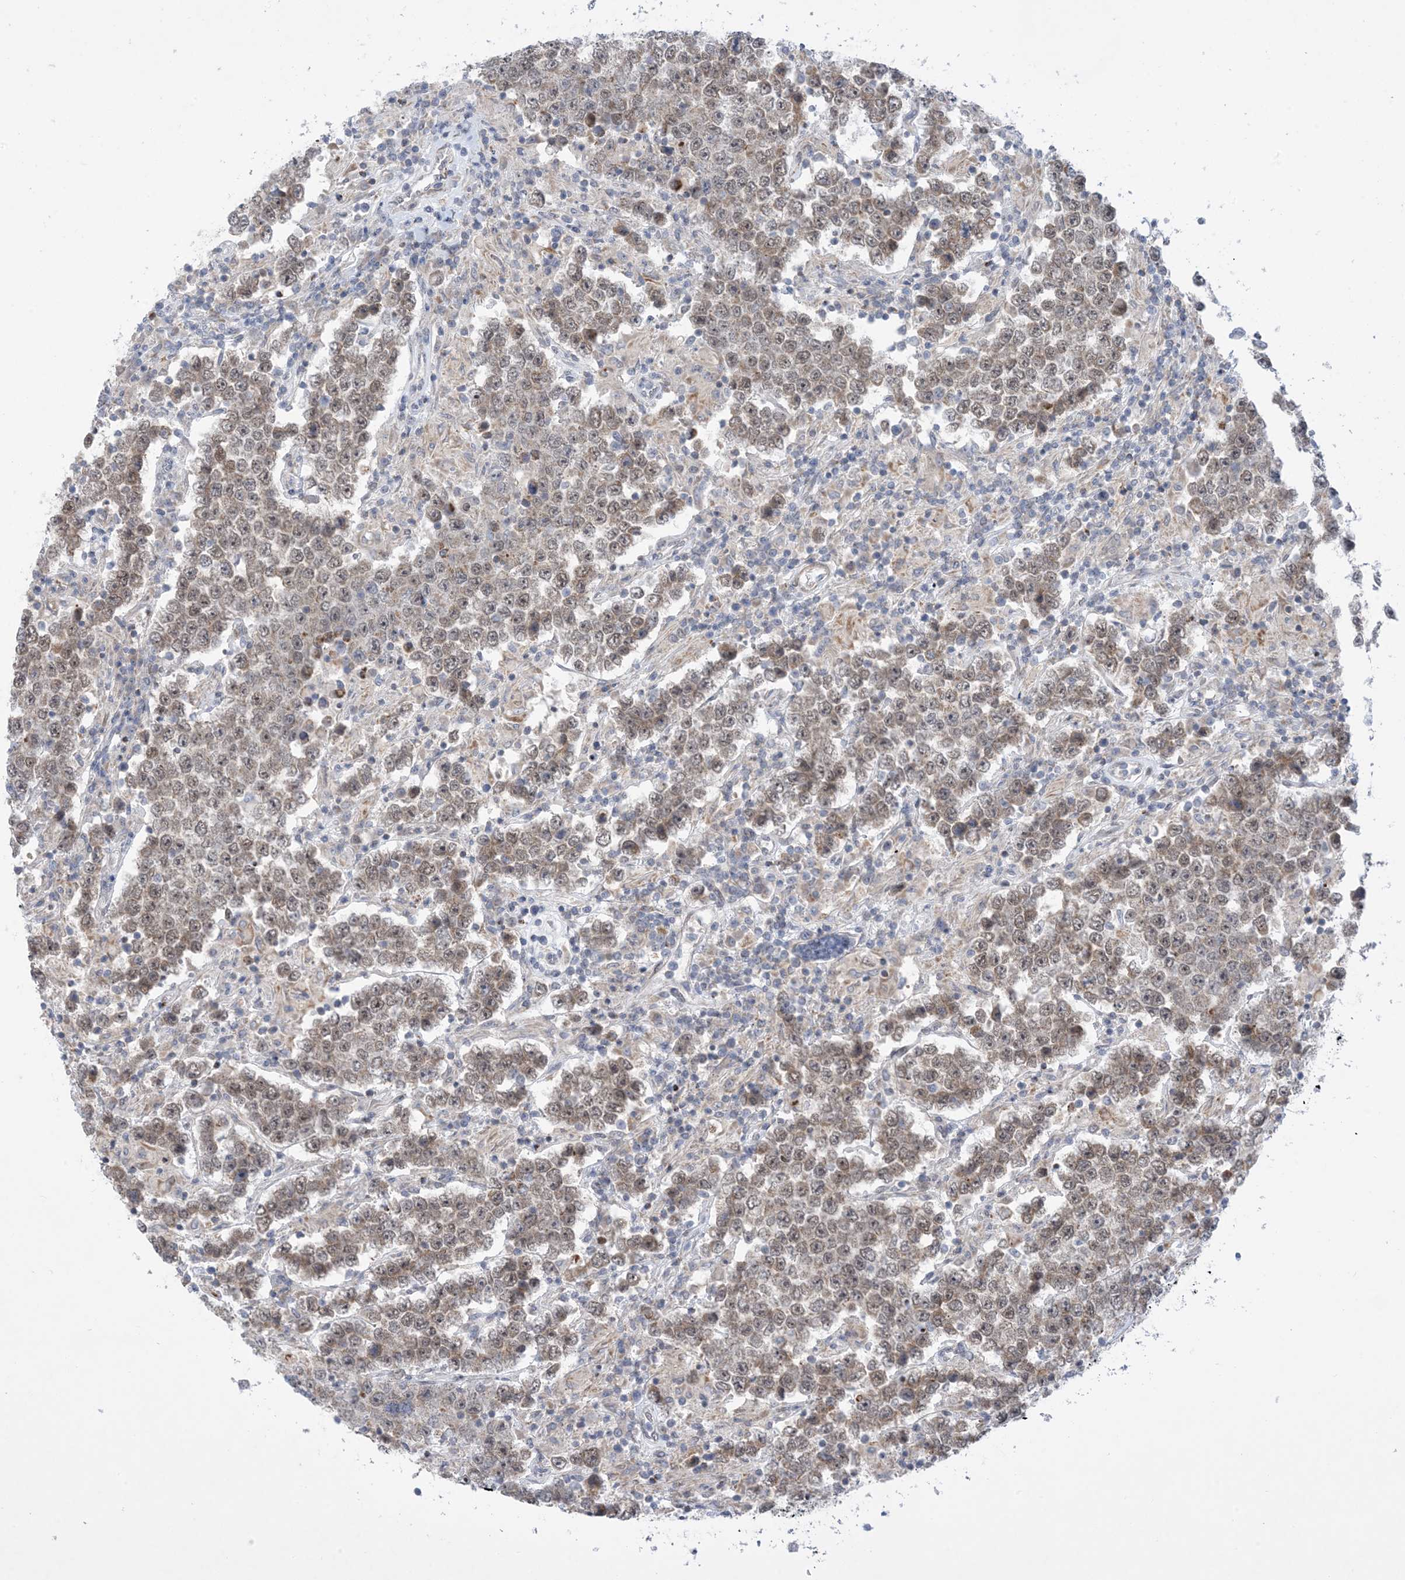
{"staining": {"intensity": "weak", "quantity": ">75%", "location": "nuclear"}, "tissue": "testis cancer", "cell_type": "Tumor cells", "image_type": "cancer", "snomed": [{"axis": "morphology", "description": "Normal tissue, NOS"}, {"axis": "morphology", "description": "Urothelial carcinoma, High grade"}, {"axis": "morphology", "description": "Seminoma, NOS"}, {"axis": "morphology", "description": "Carcinoma, Embryonal, NOS"}, {"axis": "topography", "description": "Urinary bladder"}, {"axis": "topography", "description": "Testis"}], "caption": "Protein staining displays weak nuclear expression in approximately >75% of tumor cells in testis seminoma.", "gene": "ZNF8", "patient": {"sex": "male", "age": 41}}